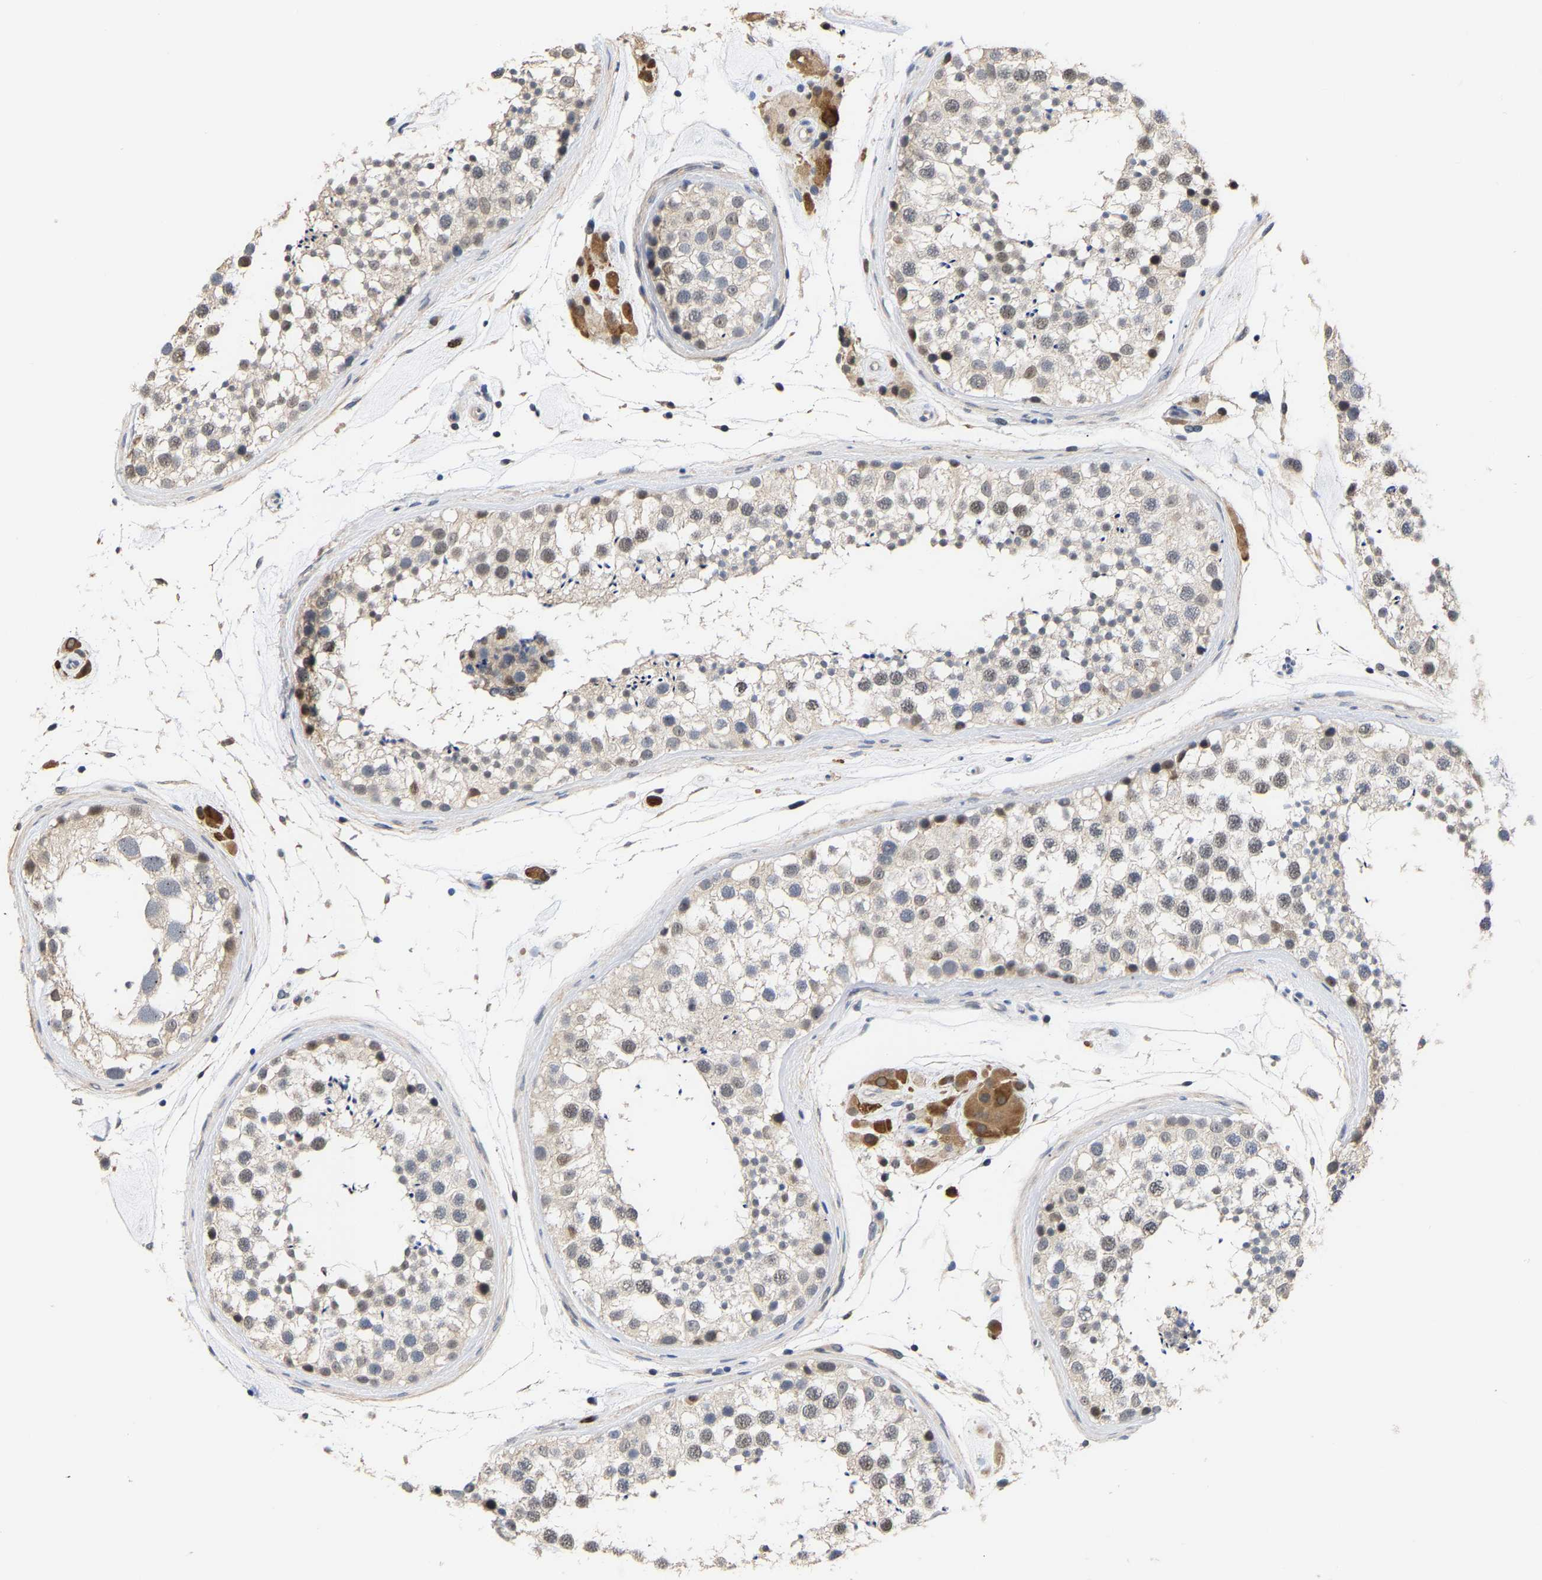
{"staining": {"intensity": "weak", "quantity": "25%-75%", "location": "nuclear"}, "tissue": "testis", "cell_type": "Cells in seminiferous ducts", "image_type": "normal", "snomed": [{"axis": "morphology", "description": "Normal tissue, NOS"}, {"axis": "topography", "description": "Testis"}], "caption": "An immunohistochemistry (IHC) histopathology image of unremarkable tissue is shown. Protein staining in brown shows weak nuclear positivity in testis within cells in seminiferous ducts. (brown staining indicates protein expression, while blue staining denotes nuclei).", "gene": "TDRD7", "patient": {"sex": "male", "age": 46}}